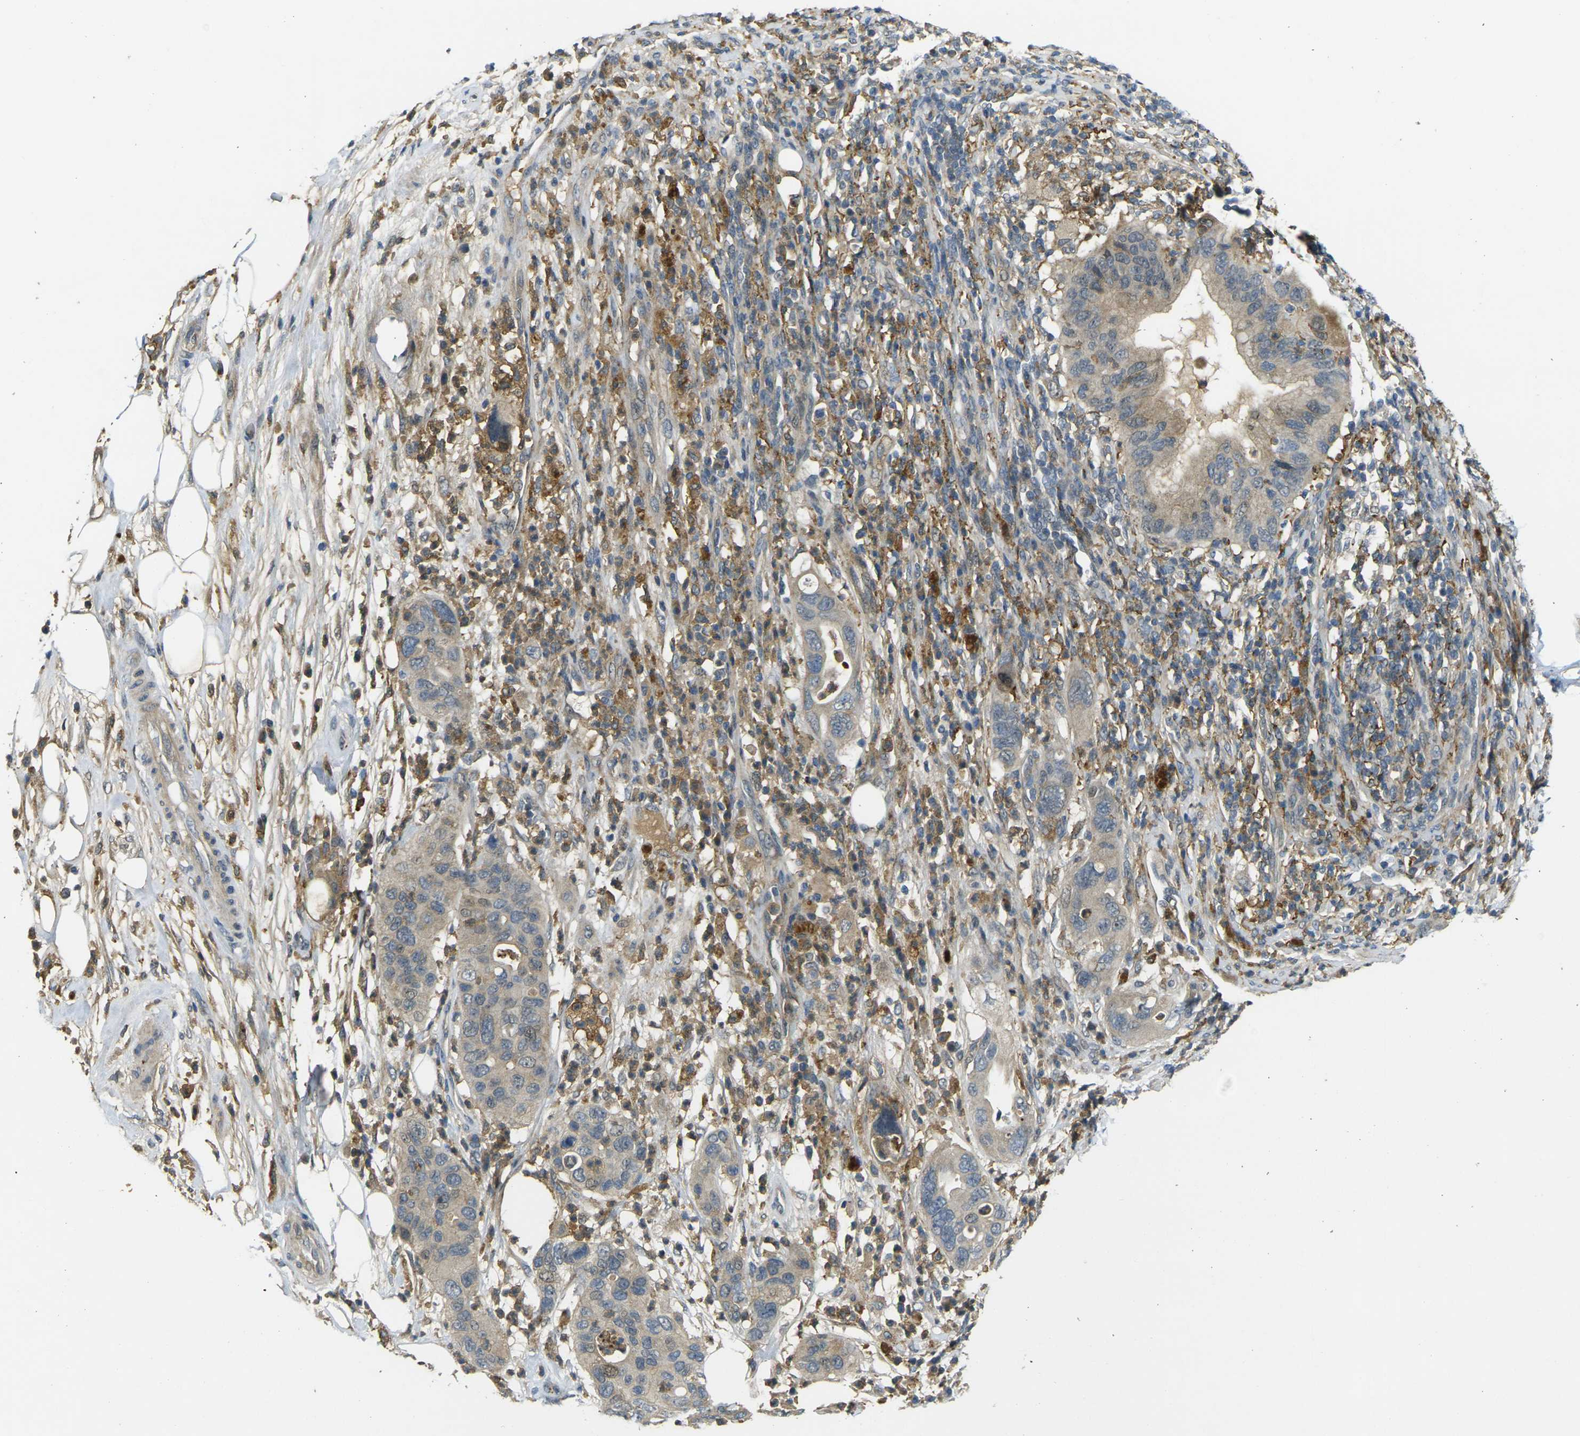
{"staining": {"intensity": "weak", "quantity": "<25%", "location": "cytoplasmic/membranous"}, "tissue": "pancreatic cancer", "cell_type": "Tumor cells", "image_type": "cancer", "snomed": [{"axis": "morphology", "description": "Adenocarcinoma, NOS"}, {"axis": "topography", "description": "Pancreas"}], "caption": "Immunohistochemical staining of adenocarcinoma (pancreatic) shows no significant positivity in tumor cells.", "gene": "PIGL", "patient": {"sex": "female", "age": 71}}